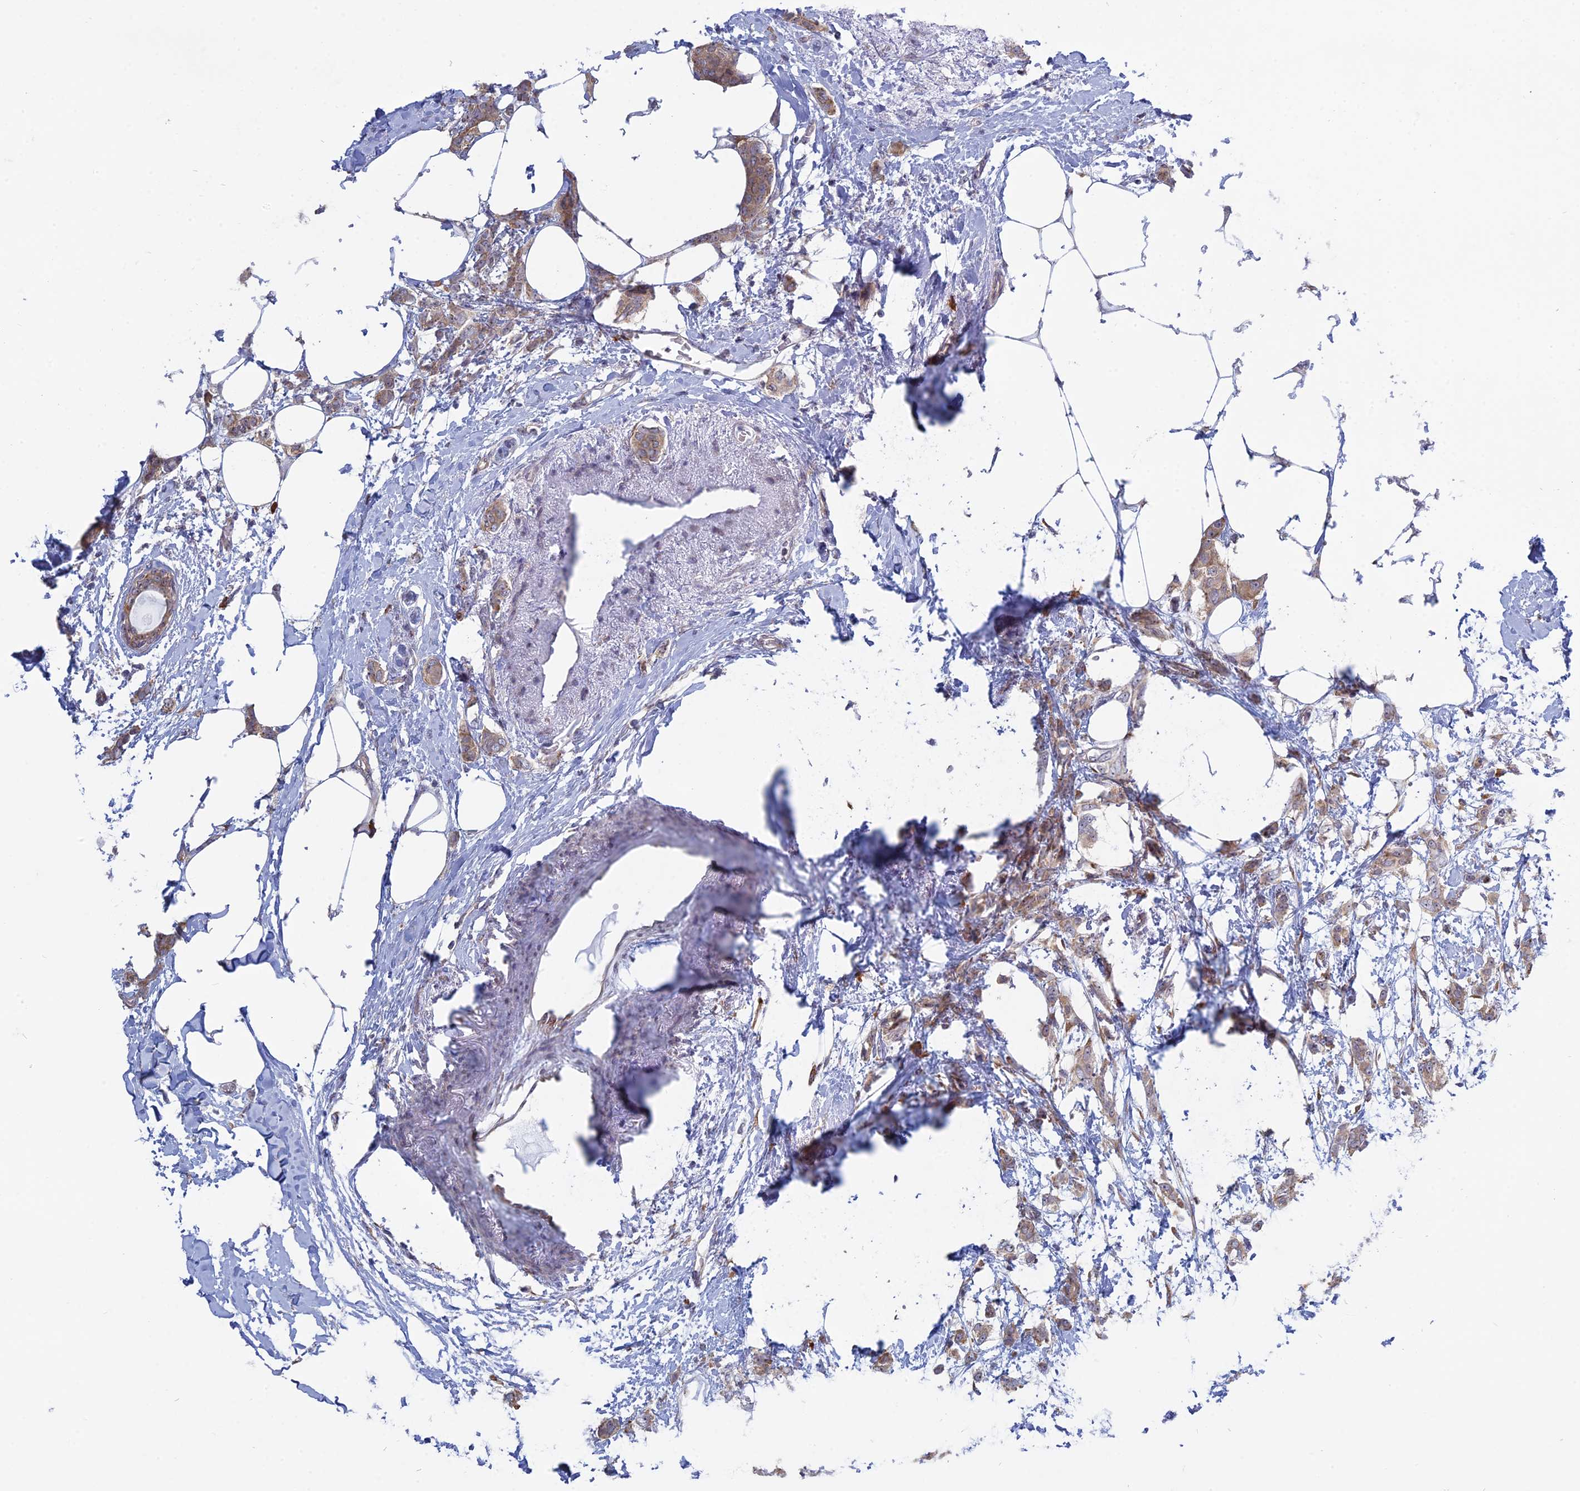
{"staining": {"intensity": "weak", "quantity": ">75%", "location": "cytoplasmic/membranous"}, "tissue": "breast cancer", "cell_type": "Tumor cells", "image_type": "cancer", "snomed": [{"axis": "morphology", "description": "Duct carcinoma"}, {"axis": "topography", "description": "Breast"}], "caption": "Immunohistochemical staining of breast intraductal carcinoma shows low levels of weak cytoplasmic/membranous protein staining in about >75% of tumor cells. The protein of interest is stained brown, and the nuclei are stained in blue (DAB IHC with brightfield microscopy, high magnification).", "gene": "RPS19BP1", "patient": {"sex": "female", "age": 72}}